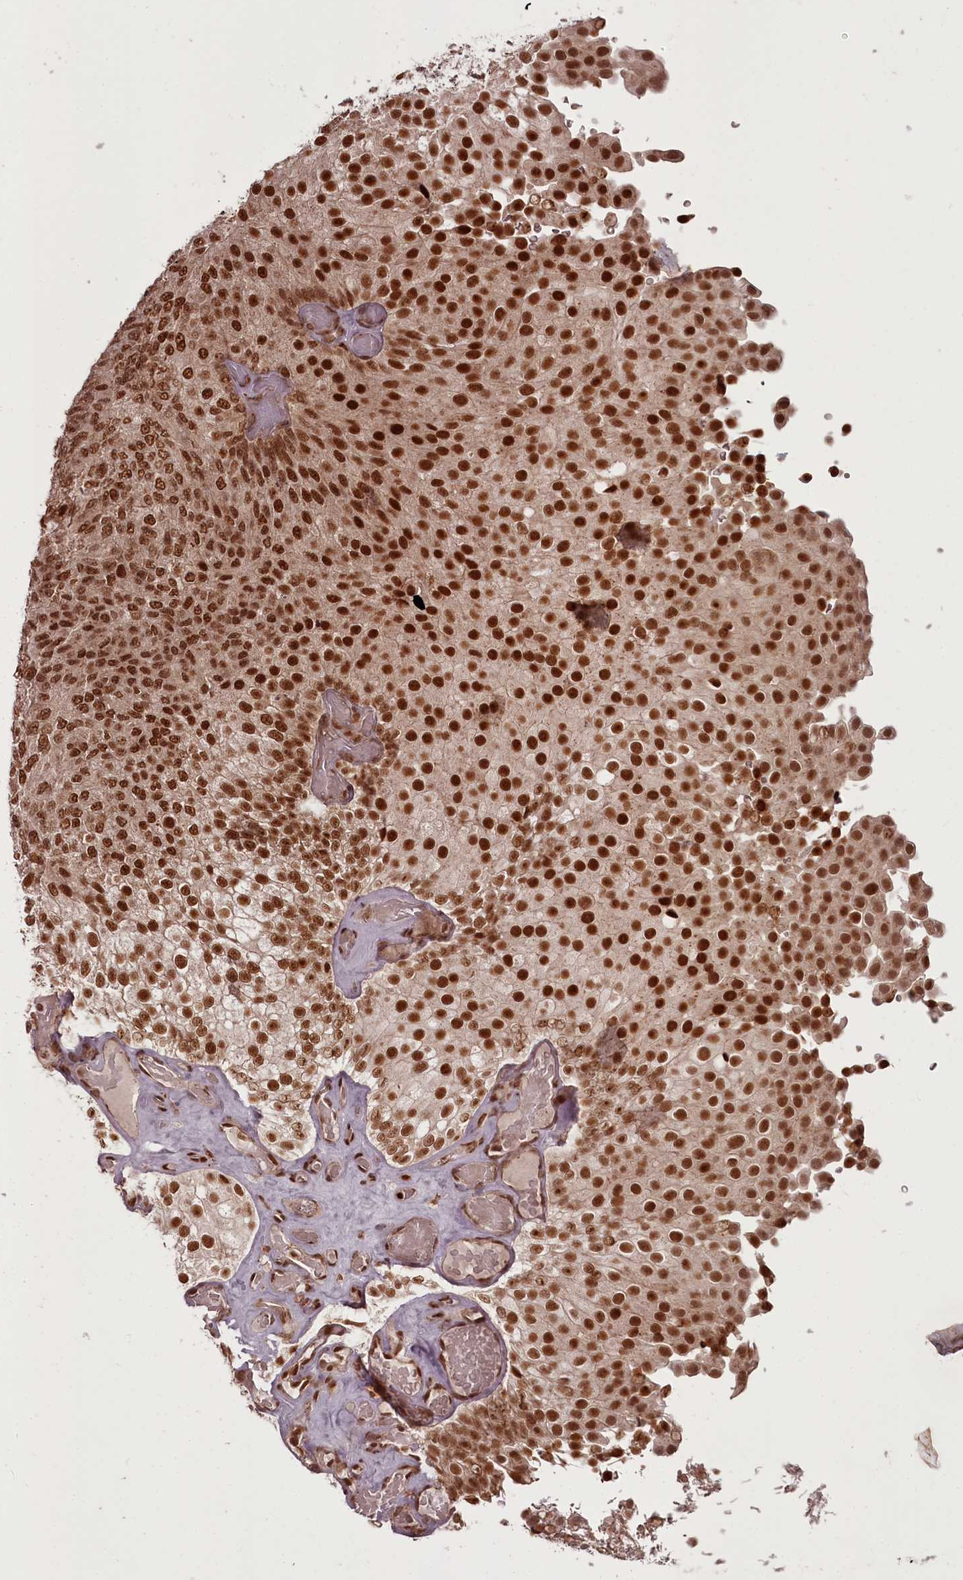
{"staining": {"intensity": "strong", "quantity": ">75%", "location": "nuclear"}, "tissue": "urothelial cancer", "cell_type": "Tumor cells", "image_type": "cancer", "snomed": [{"axis": "morphology", "description": "Urothelial carcinoma, Low grade"}, {"axis": "topography", "description": "Urinary bladder"}], "caption": "Strong nuclear staining for a protein is appreciated in about >75% of tumor cells of urothelial cancer using immunohistochemistry.", "gene": "CEP83", "patient": {"sex": "male", "age": 78}}